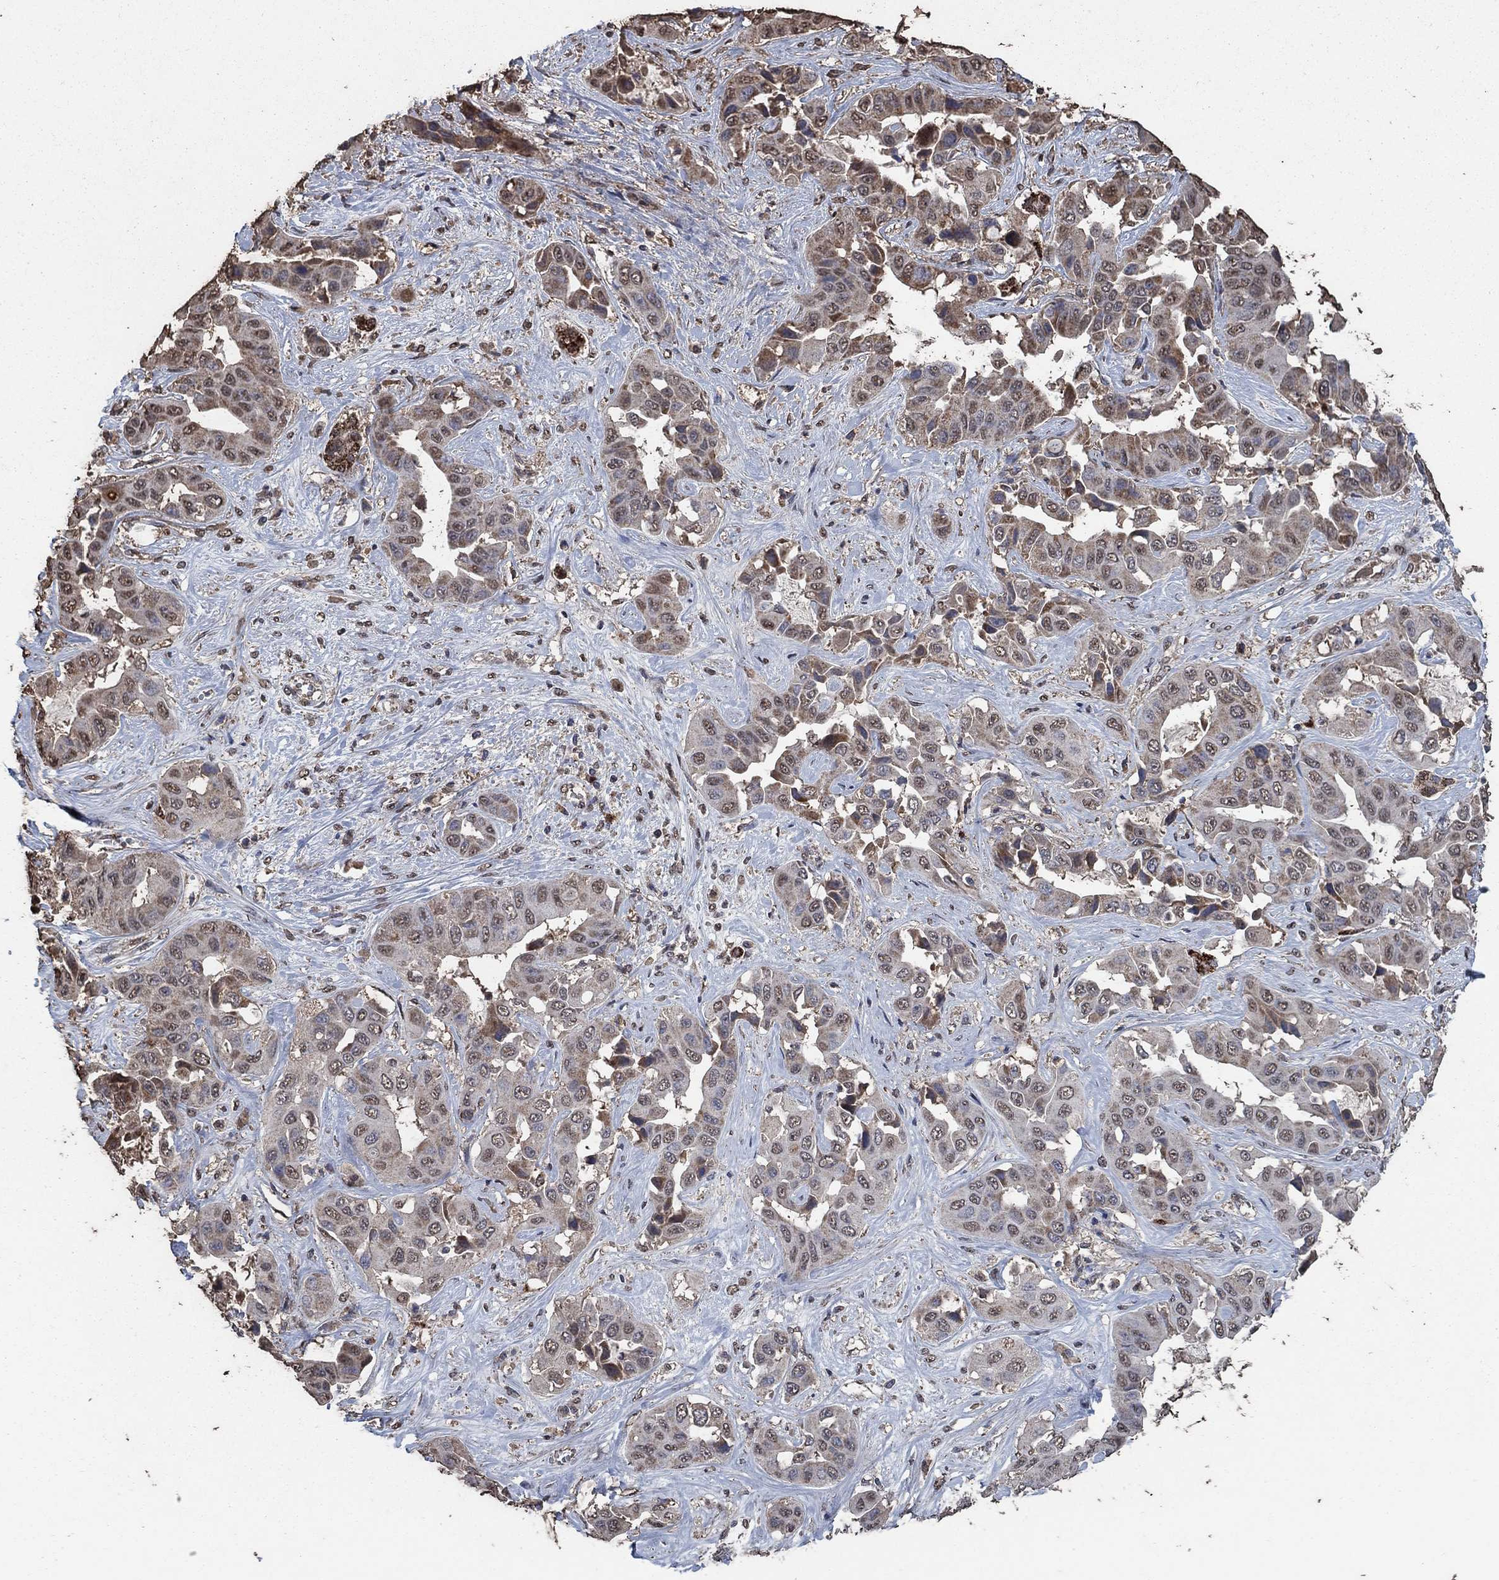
{"staining": {"intensity": "strong", "quantity": "25%-75%", "location": "cytoplasmic/membranous"}, "tissue": "liver cancer", "cell_type": "Tumor cells", "image_type": "cancer", "snomed": [{"axis": "morphology", "description": "Cholangiocarcinoma"}, {"axis": "topography", "description": "Liver"}], "caption": "Liver cancer (cholangiocarcinoma) stained for a protein demonstrates strong cytoplasmic/membranous positivity in tumor cells.", "gene": "MRPS24", "patient": {"sex": "female", "age": 52}}